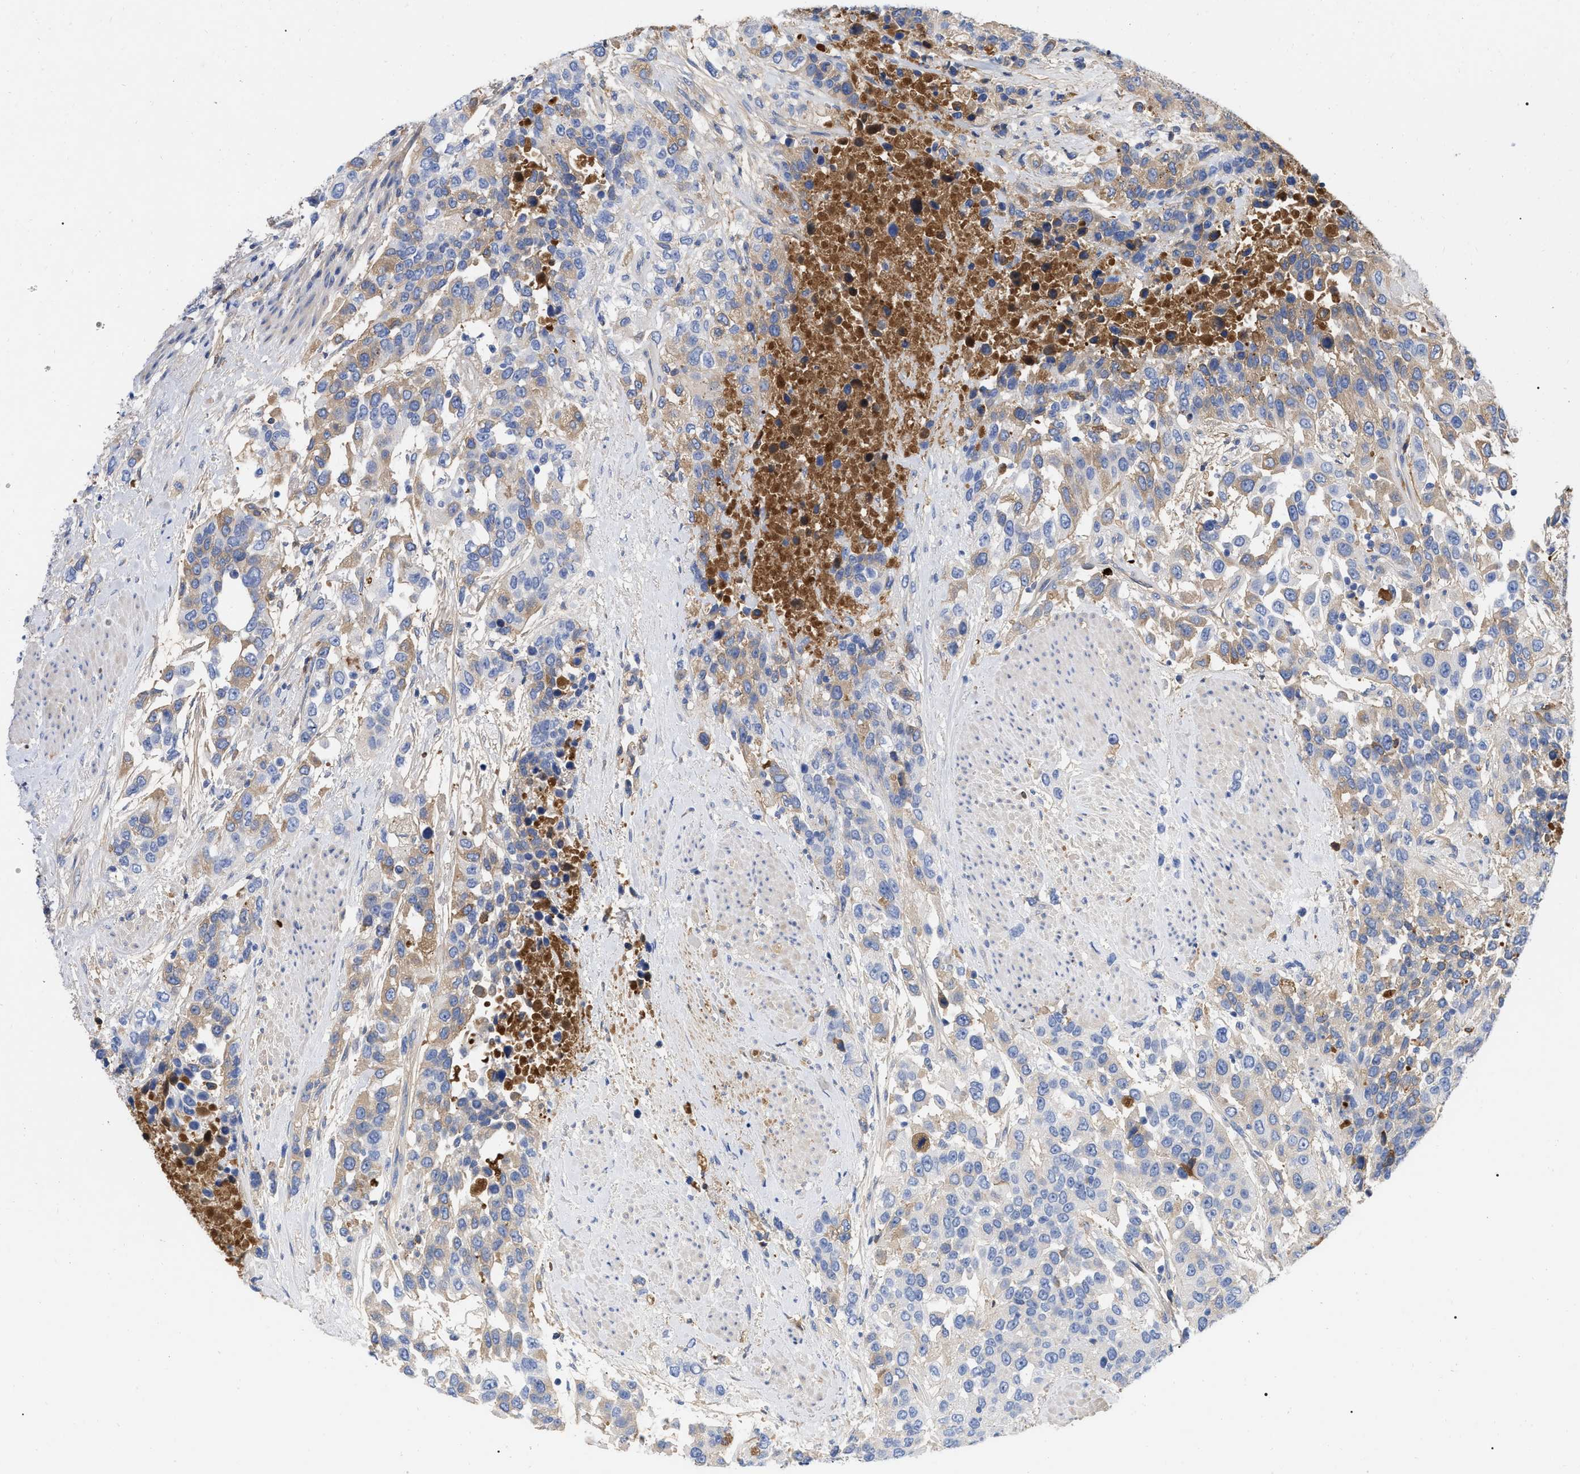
{"staining": {"intensity": "weak", "quantity": ">75%", "location": "cytoplasmic/membranous"}, "tissue": "urothelial cancer", "cell_type": "Tumor cells", "image_type": "cancer", "snomed": [{"axis": "morphology", "description": "Urothelial carcinoma, High grade"}, {"axis": "topography", "description": "Urinary bladder"}], "caption": "Human high-grade urothelial carcinoma stained with a protein marker shows weak staining in tumor cells.", "gene": "IGHV5-51", "patient": {"sex": "female", "age": 80}}